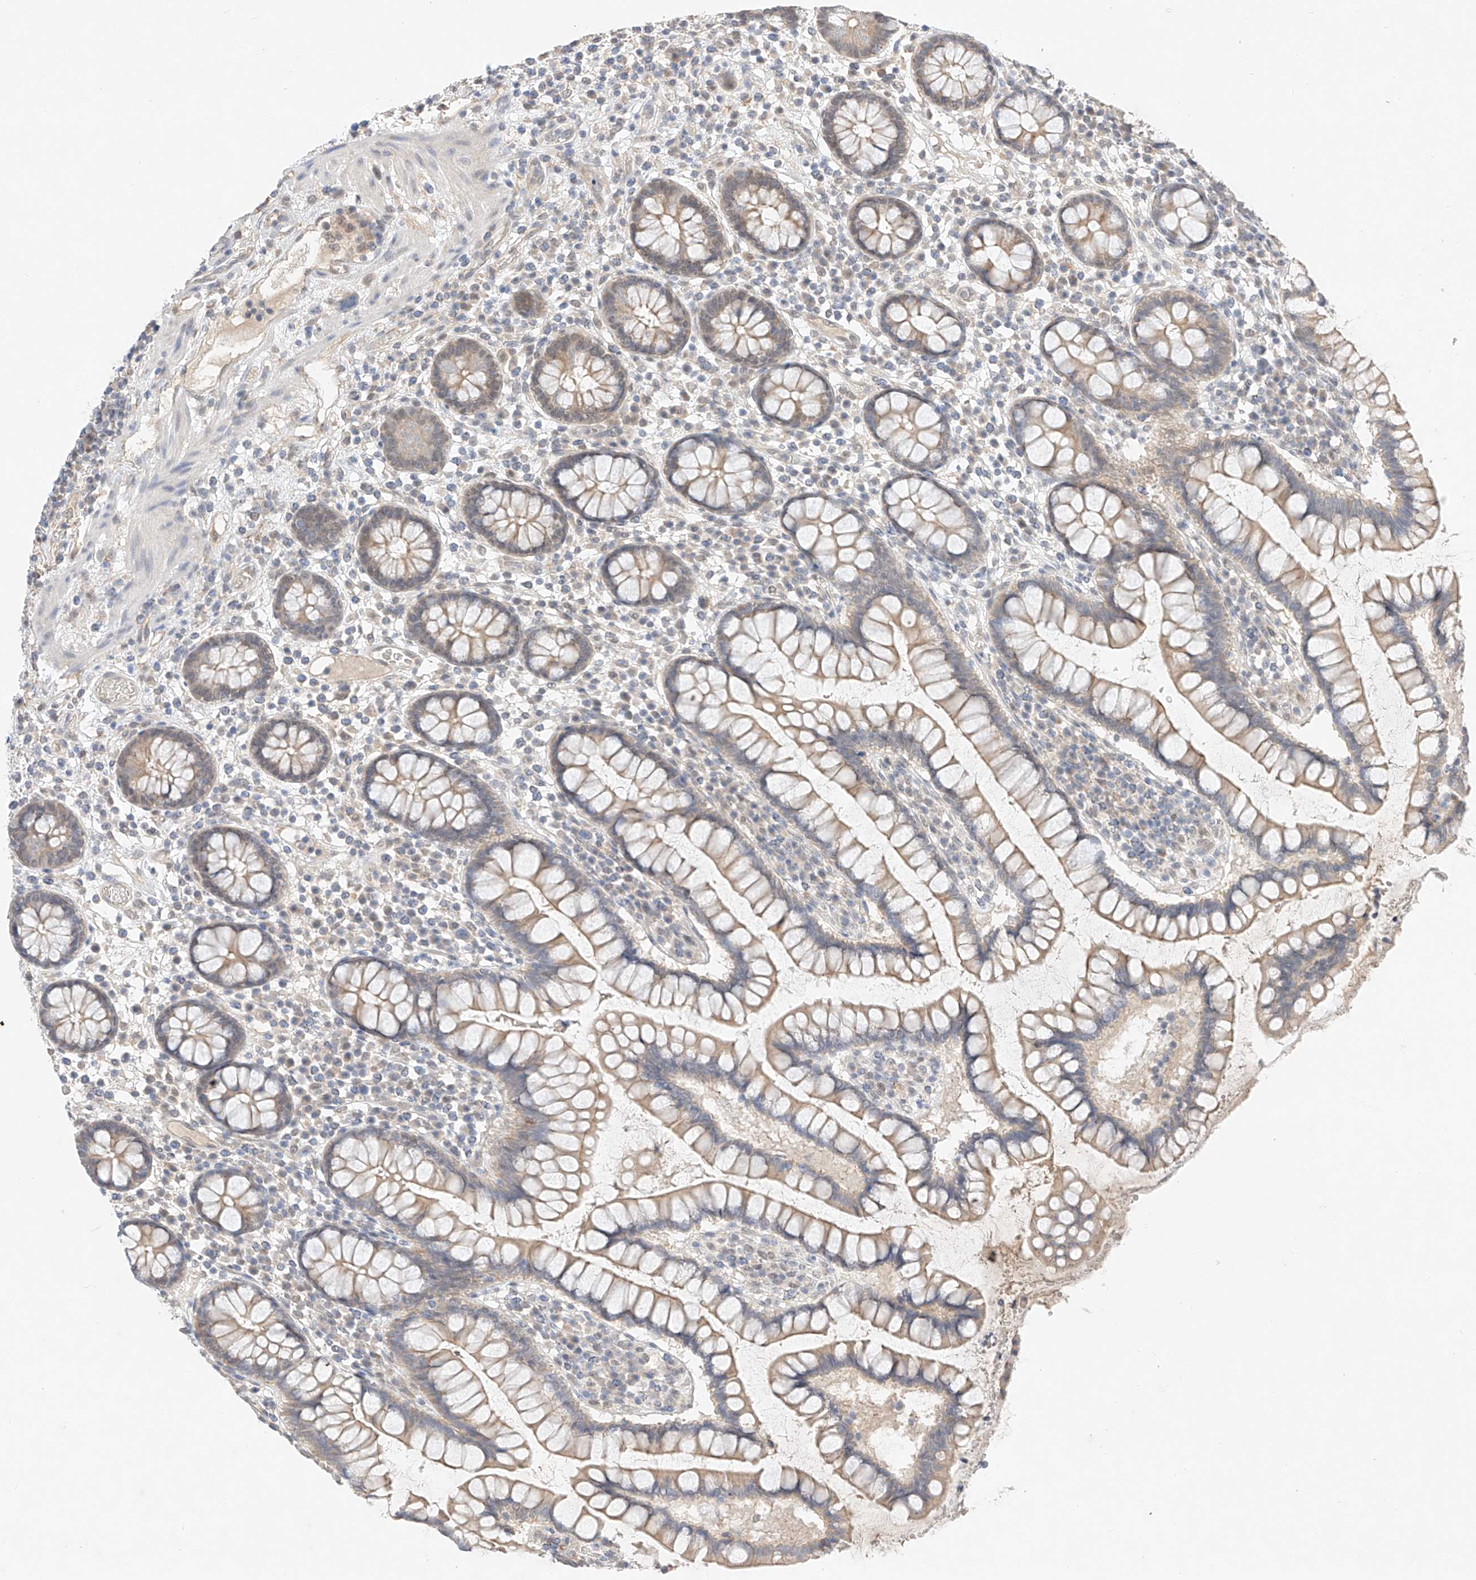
{"staining": {"intensity": "weak", "quantity": ">75%", "location": "cytoplasmic/membranous"}, "tissue": "colon", "cell_type": "Endothelial cells", "image_type": "normal", "snomed": [{"axis": "morphology", "description": "Normal tissue, NOS"}, {"axis": "topography", "description": "Colon"}], "caption": "Normal colon demonstrates weak cytoplasmic/membranous staining in approximately >75% of endothelial cells.", "gene": "IL22RA2", "patient": {"sex": "female", "age": 79}}